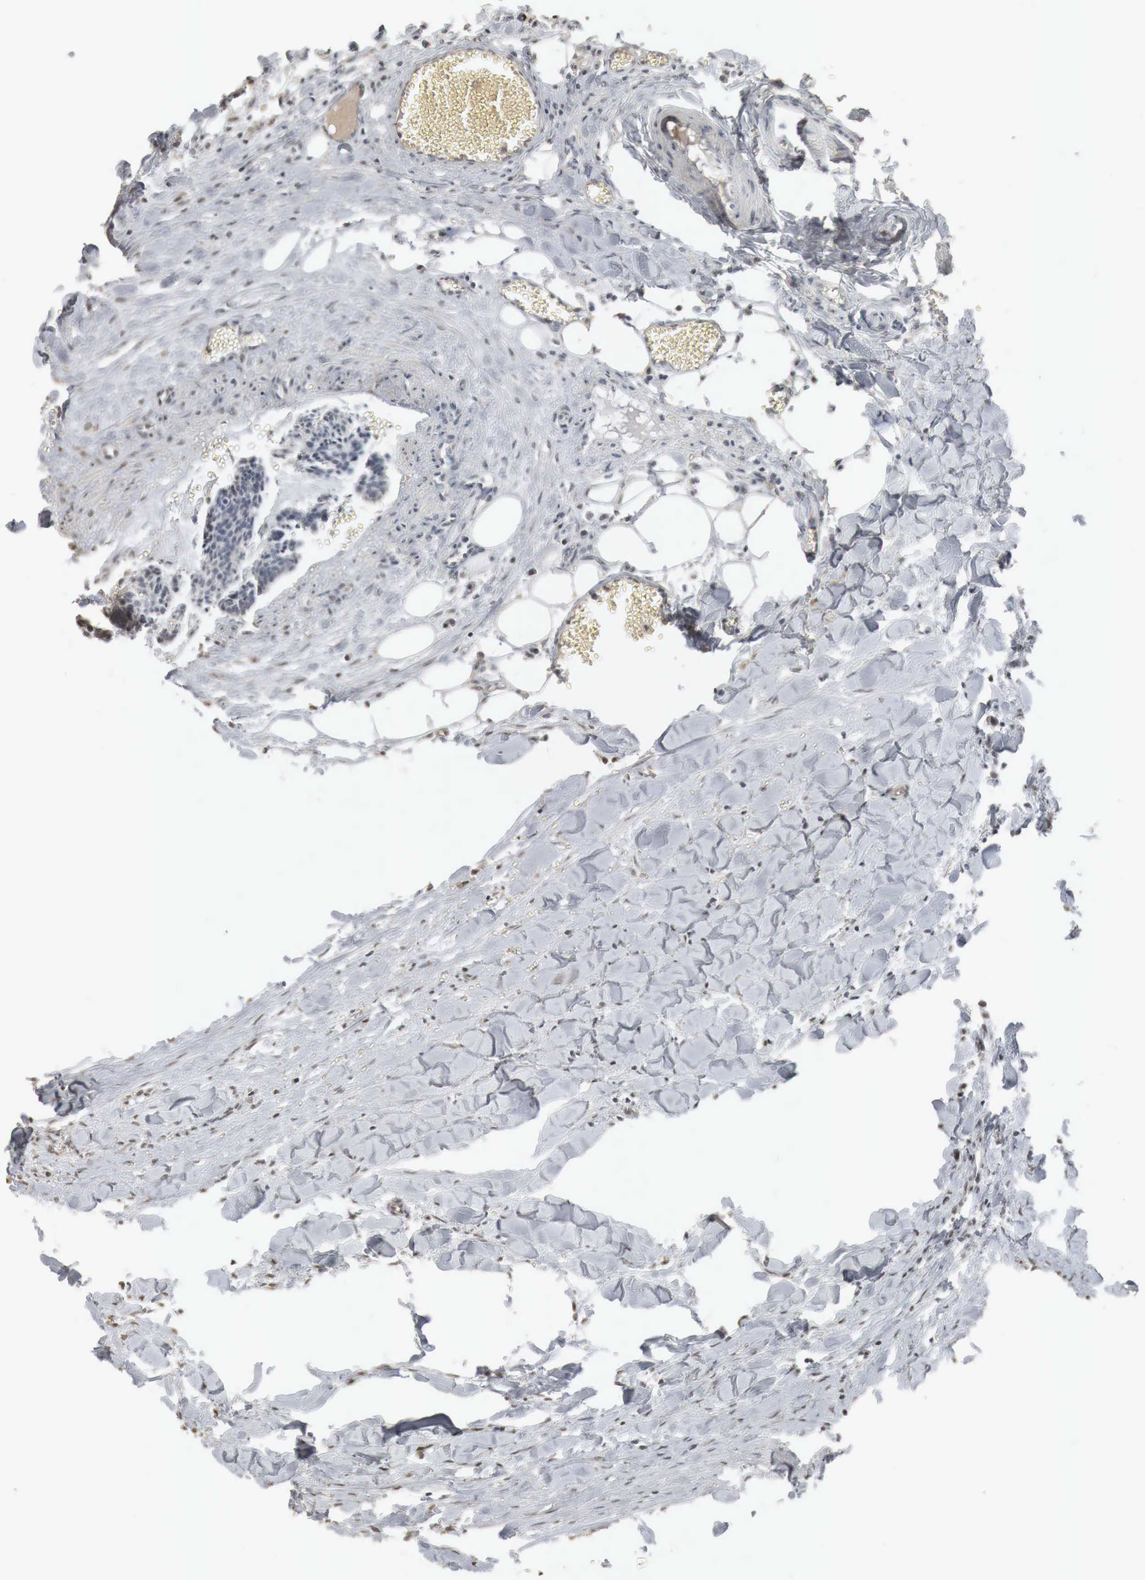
{"staining": {"intensity": "negative", "quantity": "none", "location": "none"}, "tissue": "head and neck cancer", "cell_type": "Tumor cells", "image_type": "cancer", "snomed": [{"axis": "morphology", "description": "Squamous cell carcinoma, NOS"}, {"axis": "topography", "description": "Salivary gland"}, {"axis": "topography", "description": "Head-Neck"}], "caption": "Micrograph shows no protein expression in tumor cells of head and neck squamous cell carcinoma tissue. (Immunohistochemistry (ihc), brightfield microscopy, high magnification).", "gene": "ERBB4", "patient": {"sex": "male", "age": 70}}